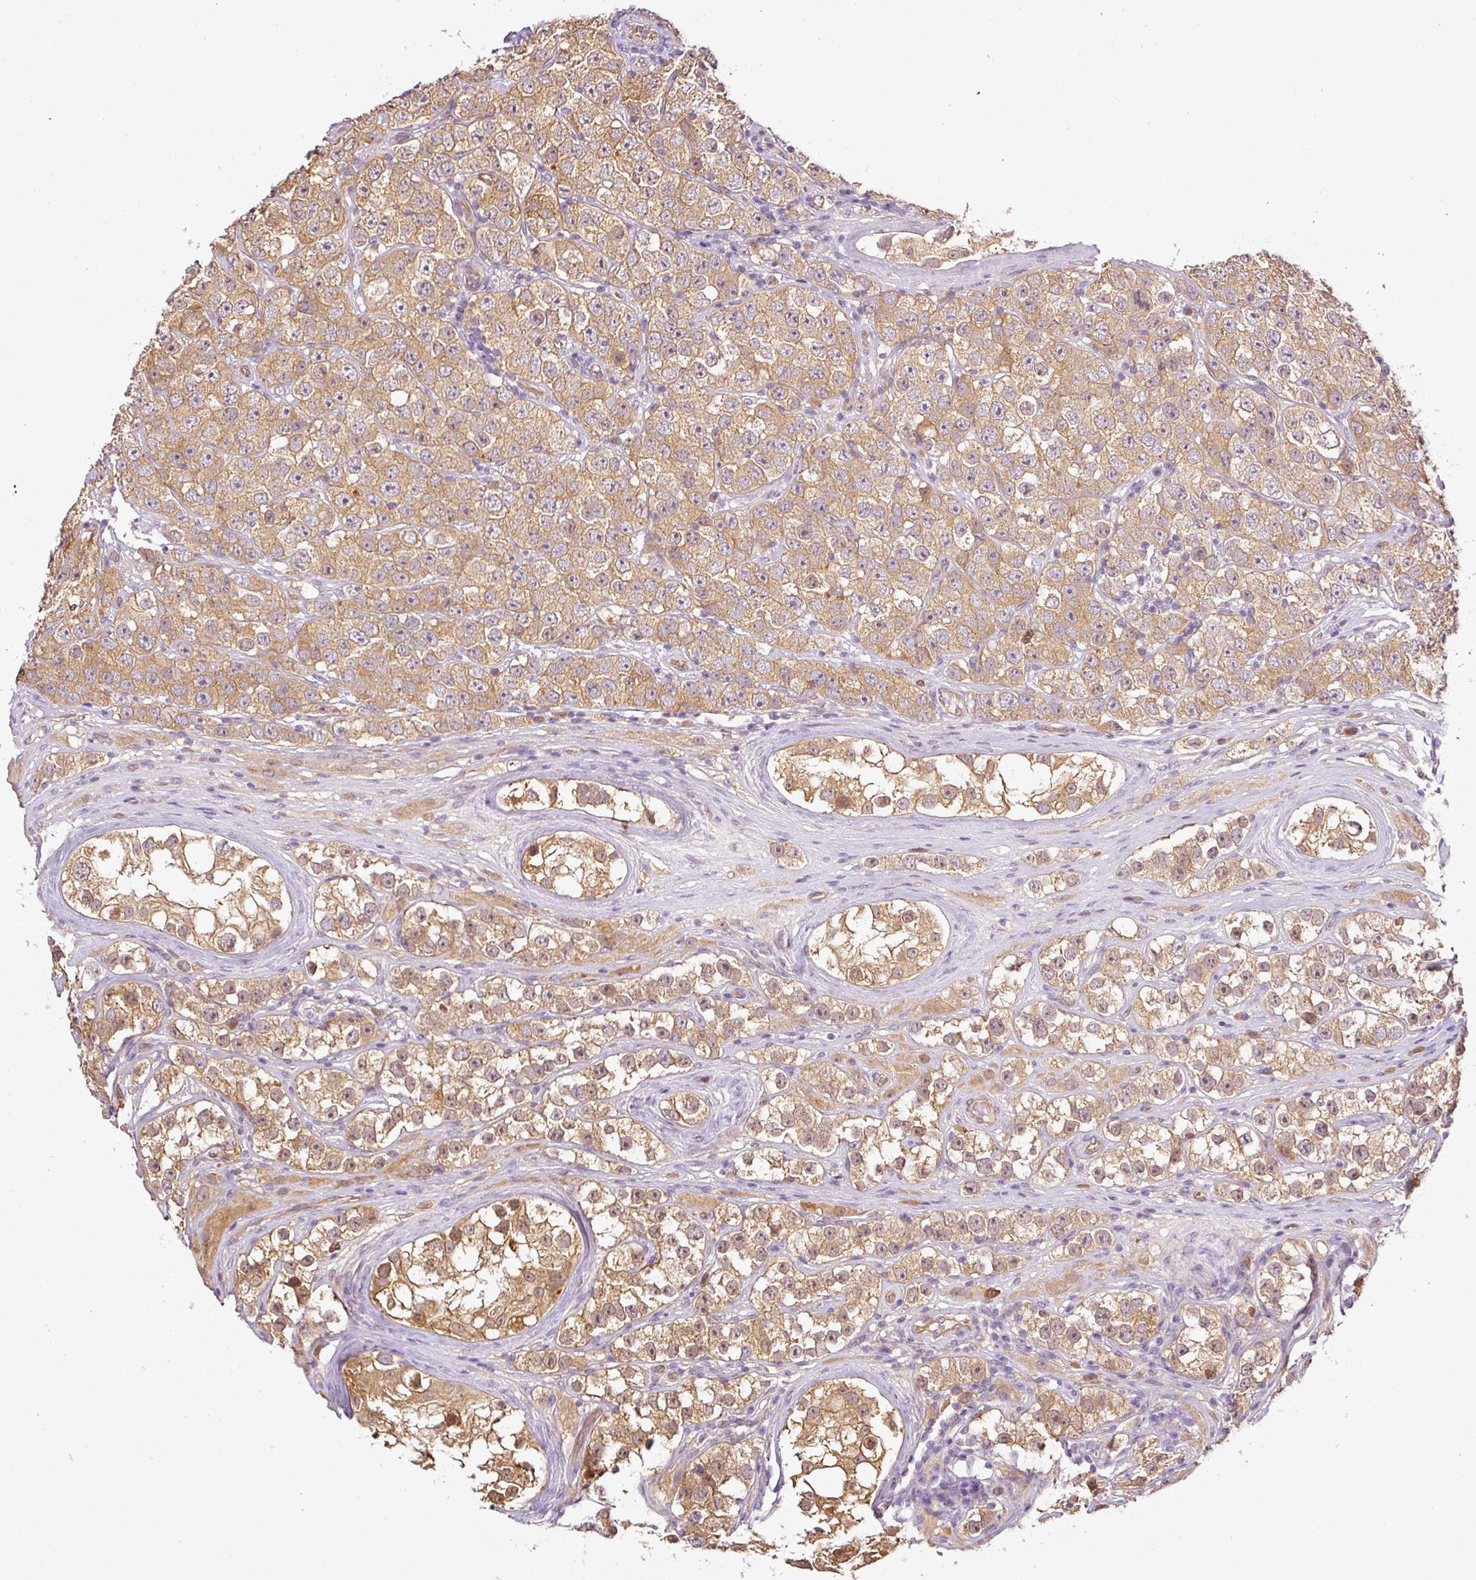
{"staining": {"intensity": "moderate", "quantity": ">75%", "location": "cytoplasmic/membranous"}, "tissue": "testis cancer", "cell_type": "Tumor cells", "image_type": "cancer", "snomed": [{"axis": "morphology", "description": "Seminoma, NOS"}, {"axis": "topography", "description": "Testis"}], "caption": "Immunohistochemical staining of seminoma (testis) reveals medium levels of moderate cytoplasmic/membranous positivity in about >75% of tumor cells.", "gene": "ANKRD18A", "patient": {"sex": "male", "age": 28}}